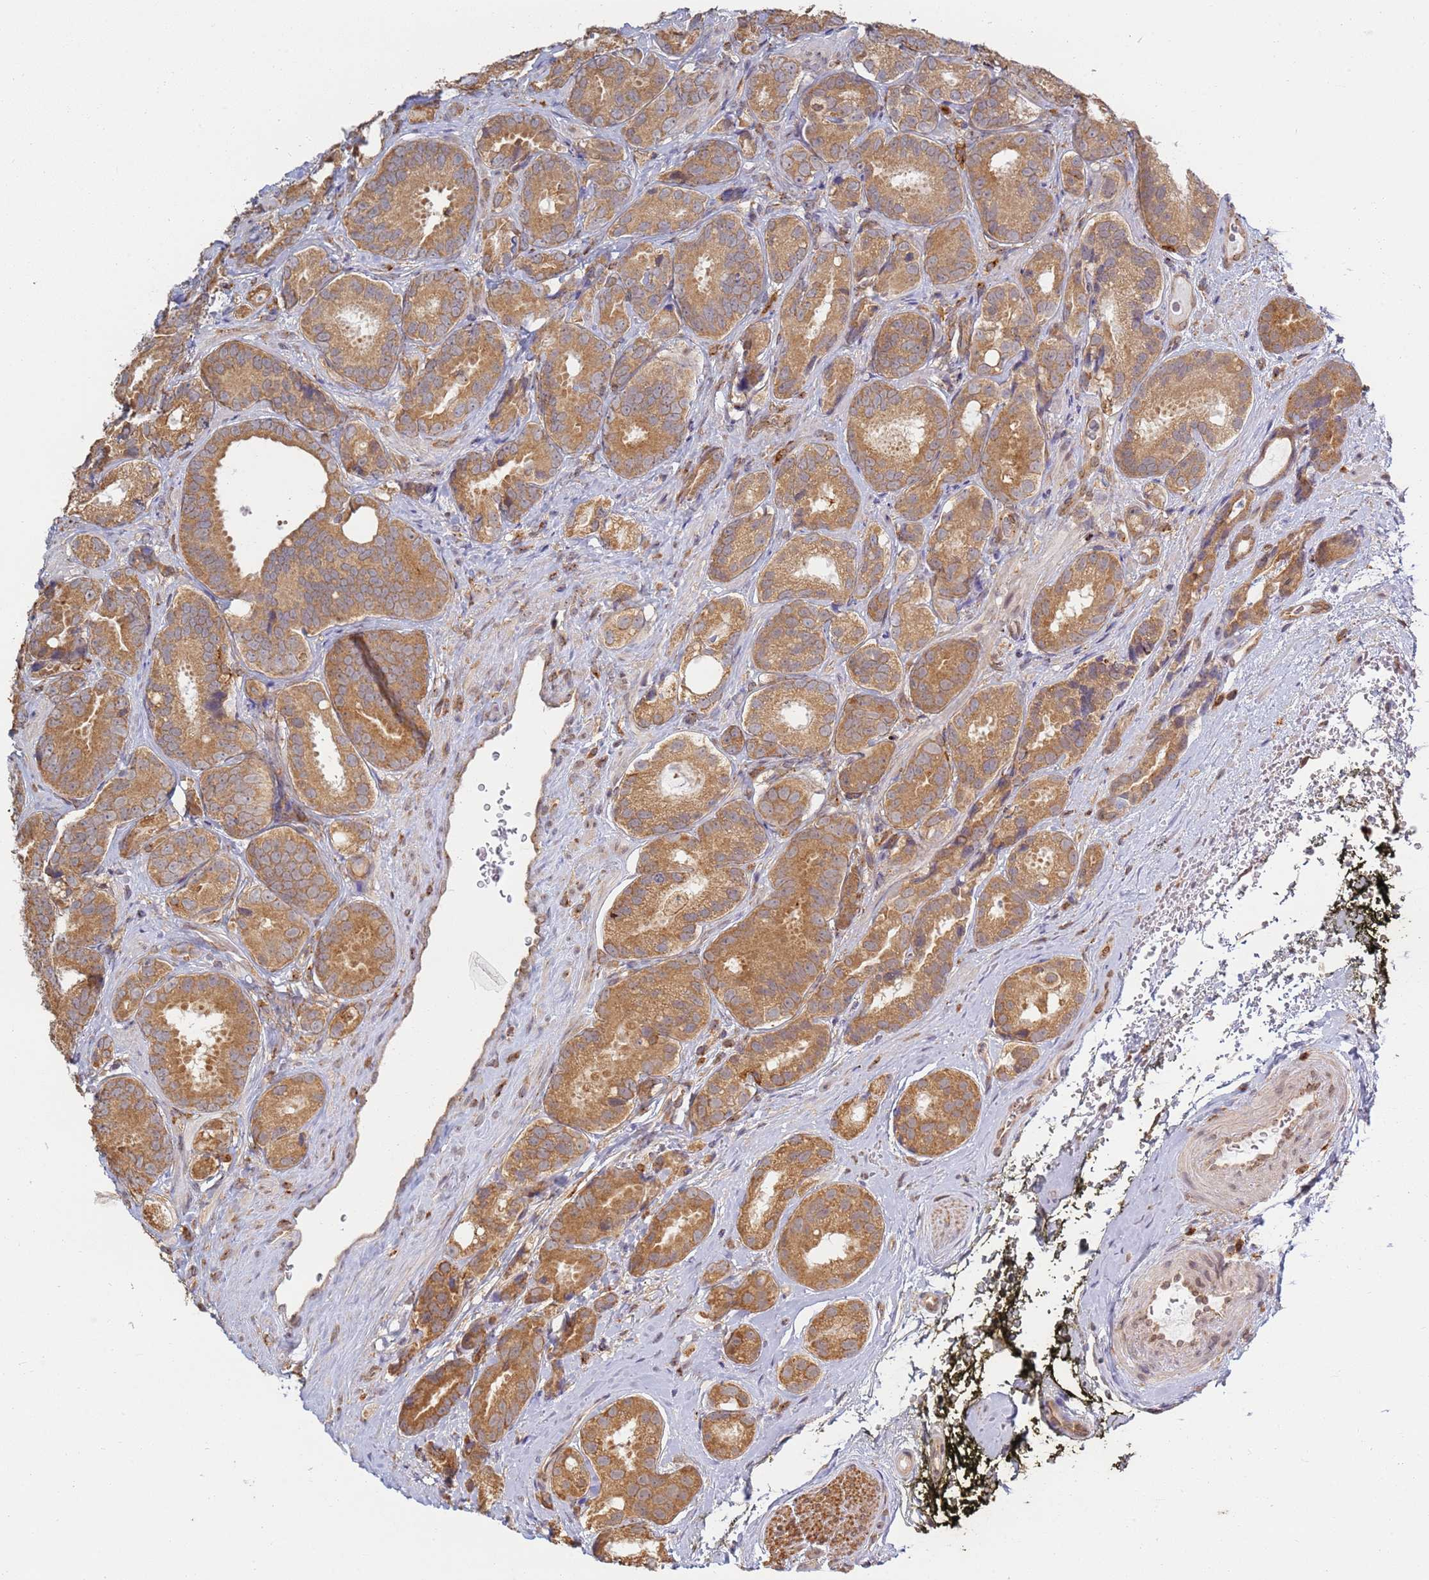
{"staining": {"intensity": "moderate", "quantity": ">75%", "location": "cytoplasmic/membranous"}, "tissue": "prostate cancer", "cell_type": "Tumor cells", "image_type": "cancer", "snomed": [{"axis": "morphology", "description": "Adenocarcinoma, High grade"}, {"axis": "topography", "description": "Prostate"}], "caption": "Prostate cancer stained for a protein (brown) reveals moderate cytoplasmic/membranous positive expression in approximately >75% of tumor cells.", "gene": "CEP170", "patient": {"sex": "male", "age": 71}}